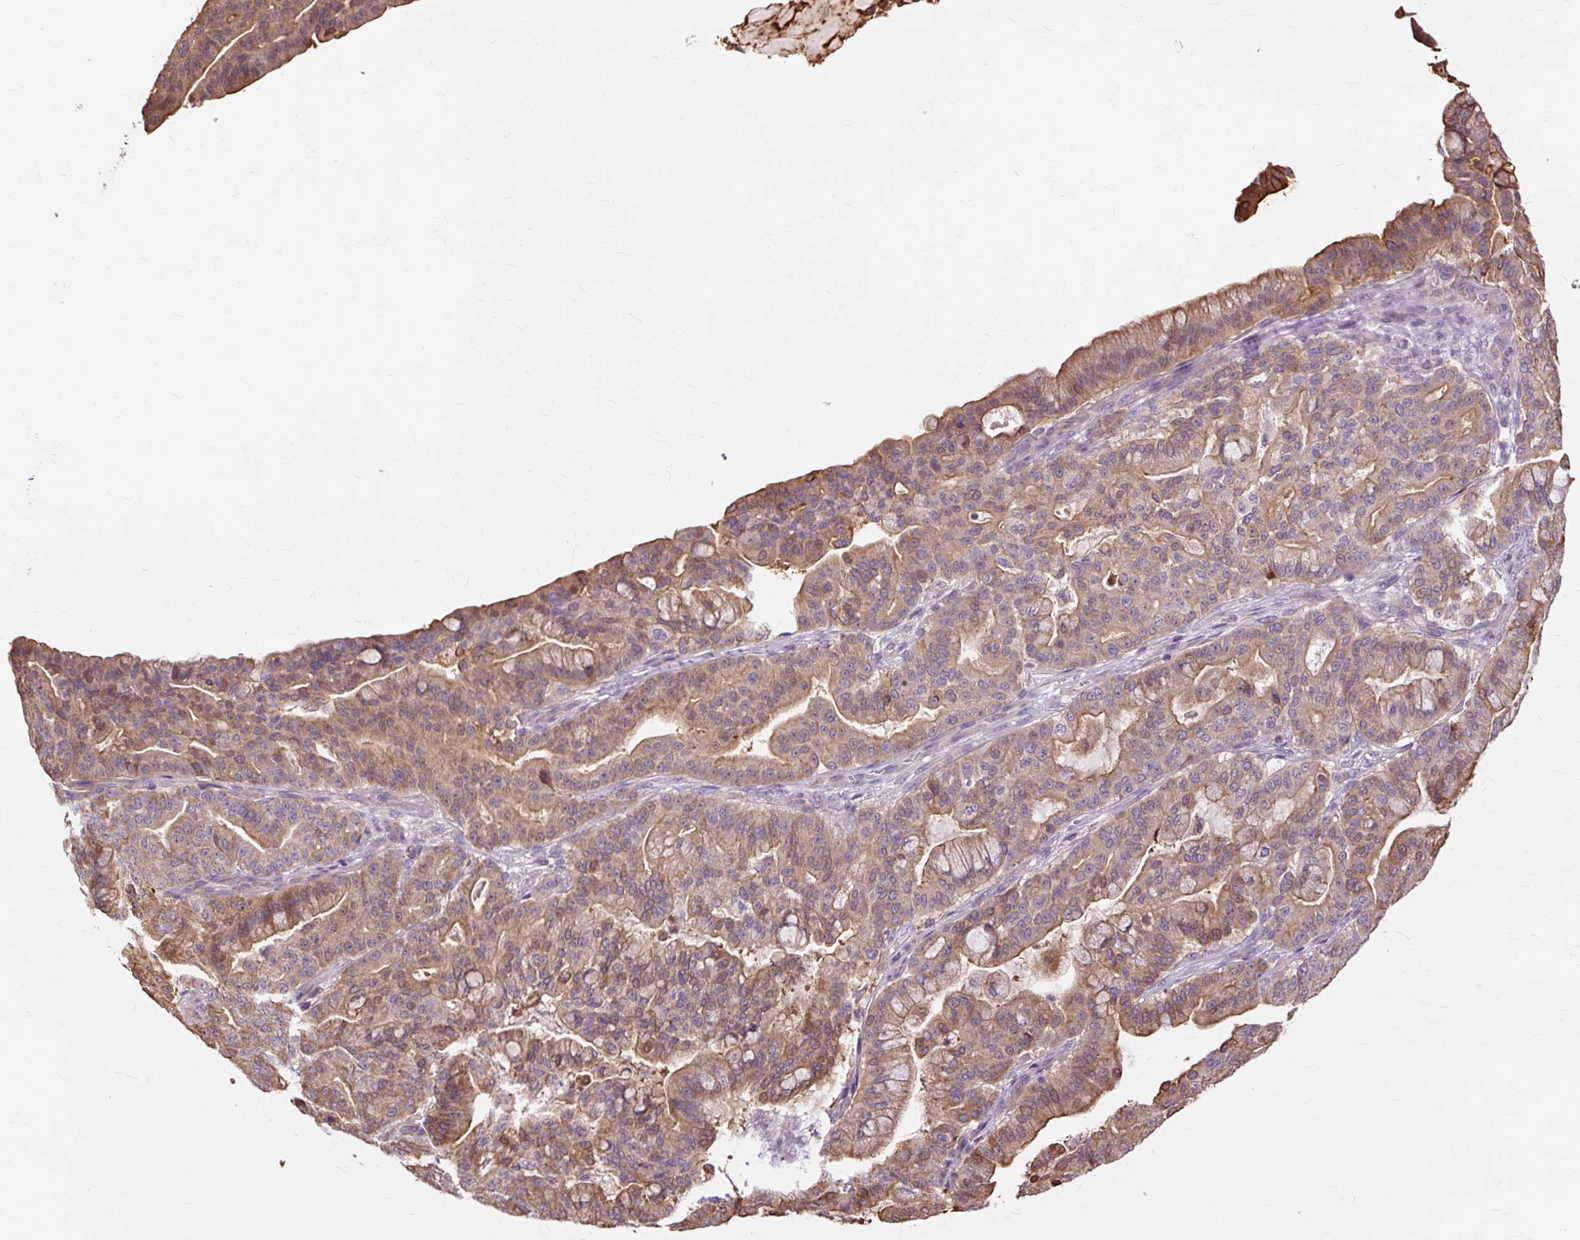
{"staining": {"intensity": "moderate", "quantity": ">75%", "location": "cytoplasmic/membranous"}, "tissue": "pancreatic cancer", "cell_type": "Tumor cells", "image_type": "cancer", "snomed": [{"axis": "morphology", "description": "Adenocarcinoma, NOS"}, {"axis": "topography", "description": "Pancreas"}], "caption": "Immunohistochemistry (IHC) staining of pancreatic cancer, which exhibits medium levels of moderate cytoplasmic/membranous expression in approximately >75% of tumor cells indicating moderate cytoplasmic/membranous protein staining. The staining was performed using DAB (brown) for protein detection and nuclei were counterstained in hematoxylin (blue).", "gene": "PDZD2", "patient": {"sex": "male", "age": 63}}